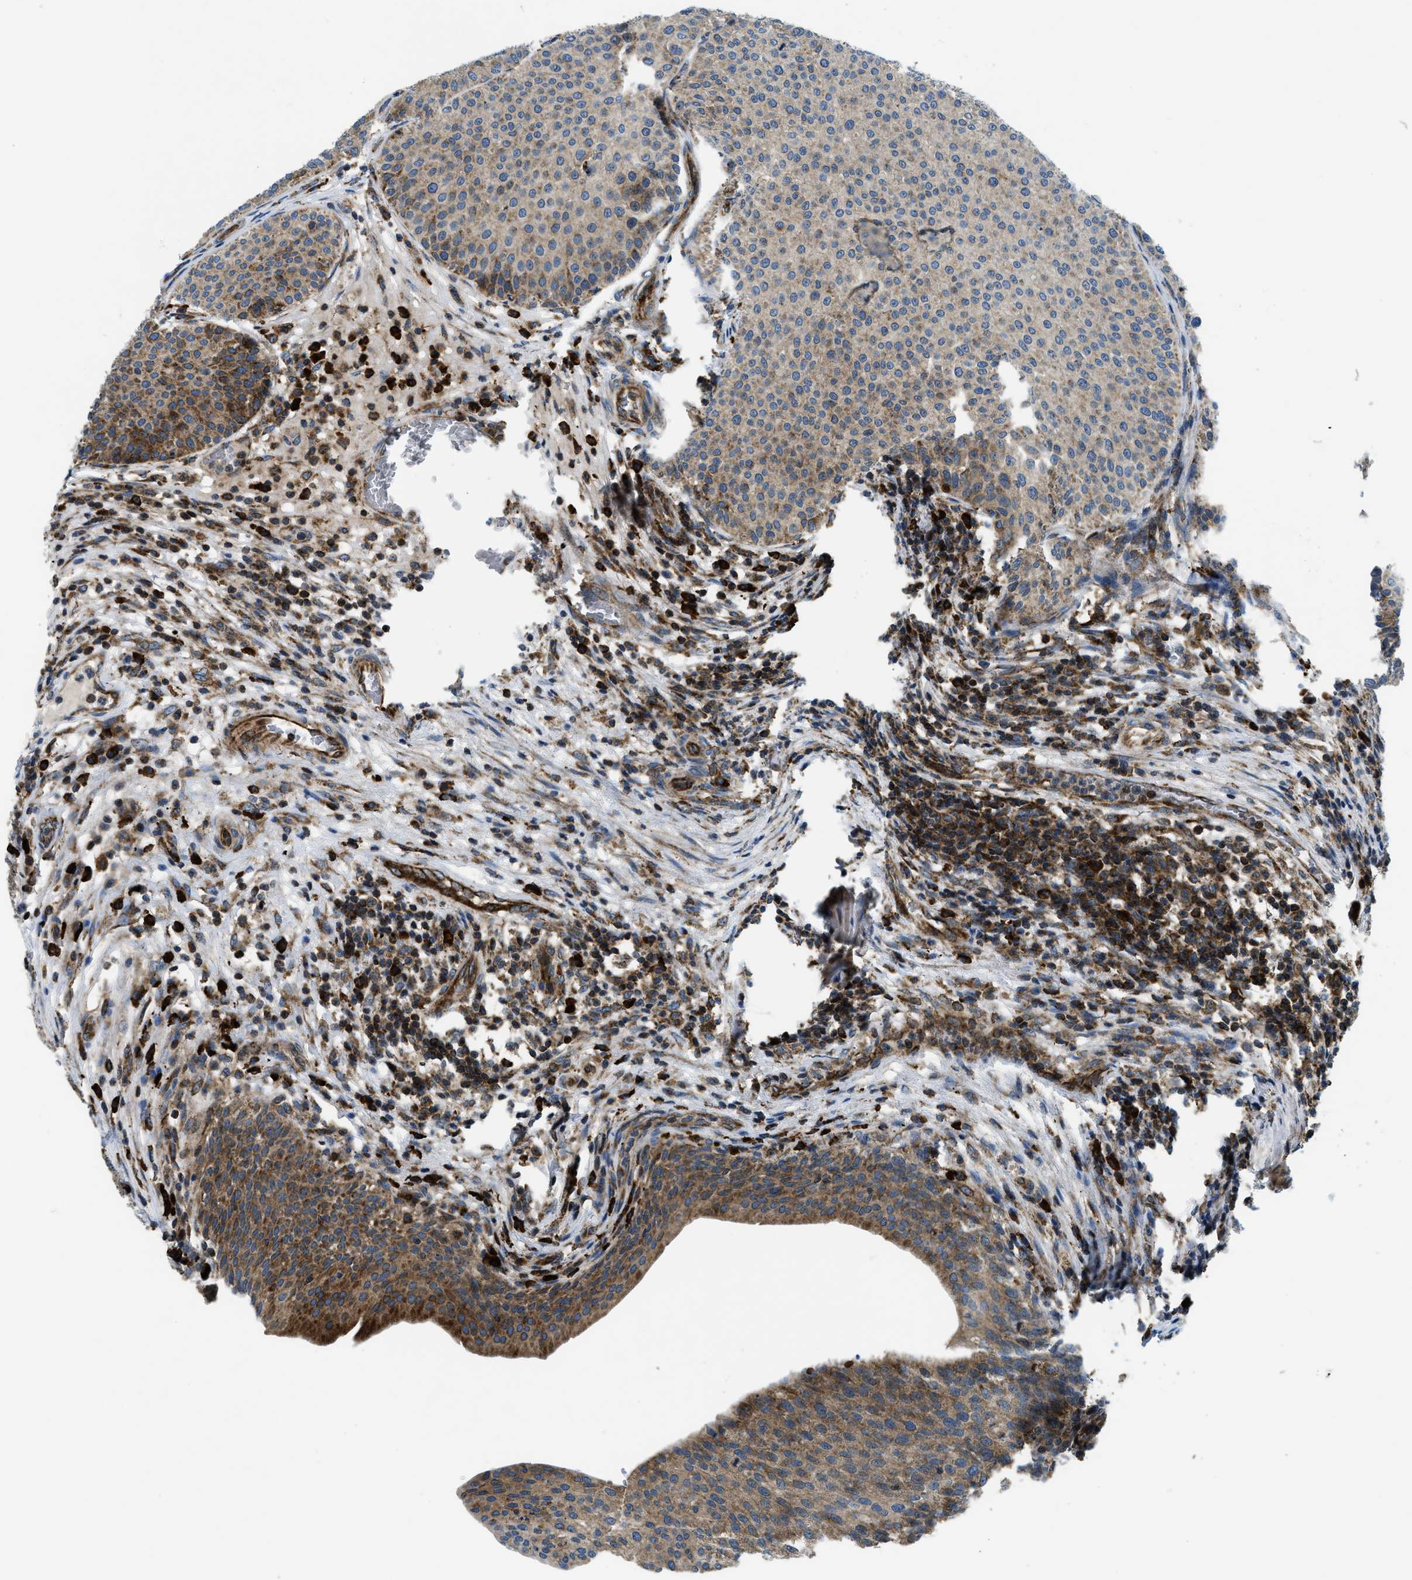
{"staining": {"intensity": "moderate", "quantity": "25%-75%", "location": "cytoplasmic/membranous"}, "tissue": "urothelial cancer", "cell_type": "Tumor cells", "image_type": "cancer", "snomed": [{"axis": "morphology", "description": "Urothelial carcinoma, Low grade"}, {"axis": "topography", "description": "Smooth muscle"}, {"axis": "topography", "description": "Urinary bladder"}], "caption": "Brown immunohistochemical staining in urothelial carcinoma (low-grade) reveals moderate cytoplasmic/membranous expression in approximately 25%-75% of tumor cells.", "gene": "CSPG4", "patient": {"sex": "male", "age": 60}}